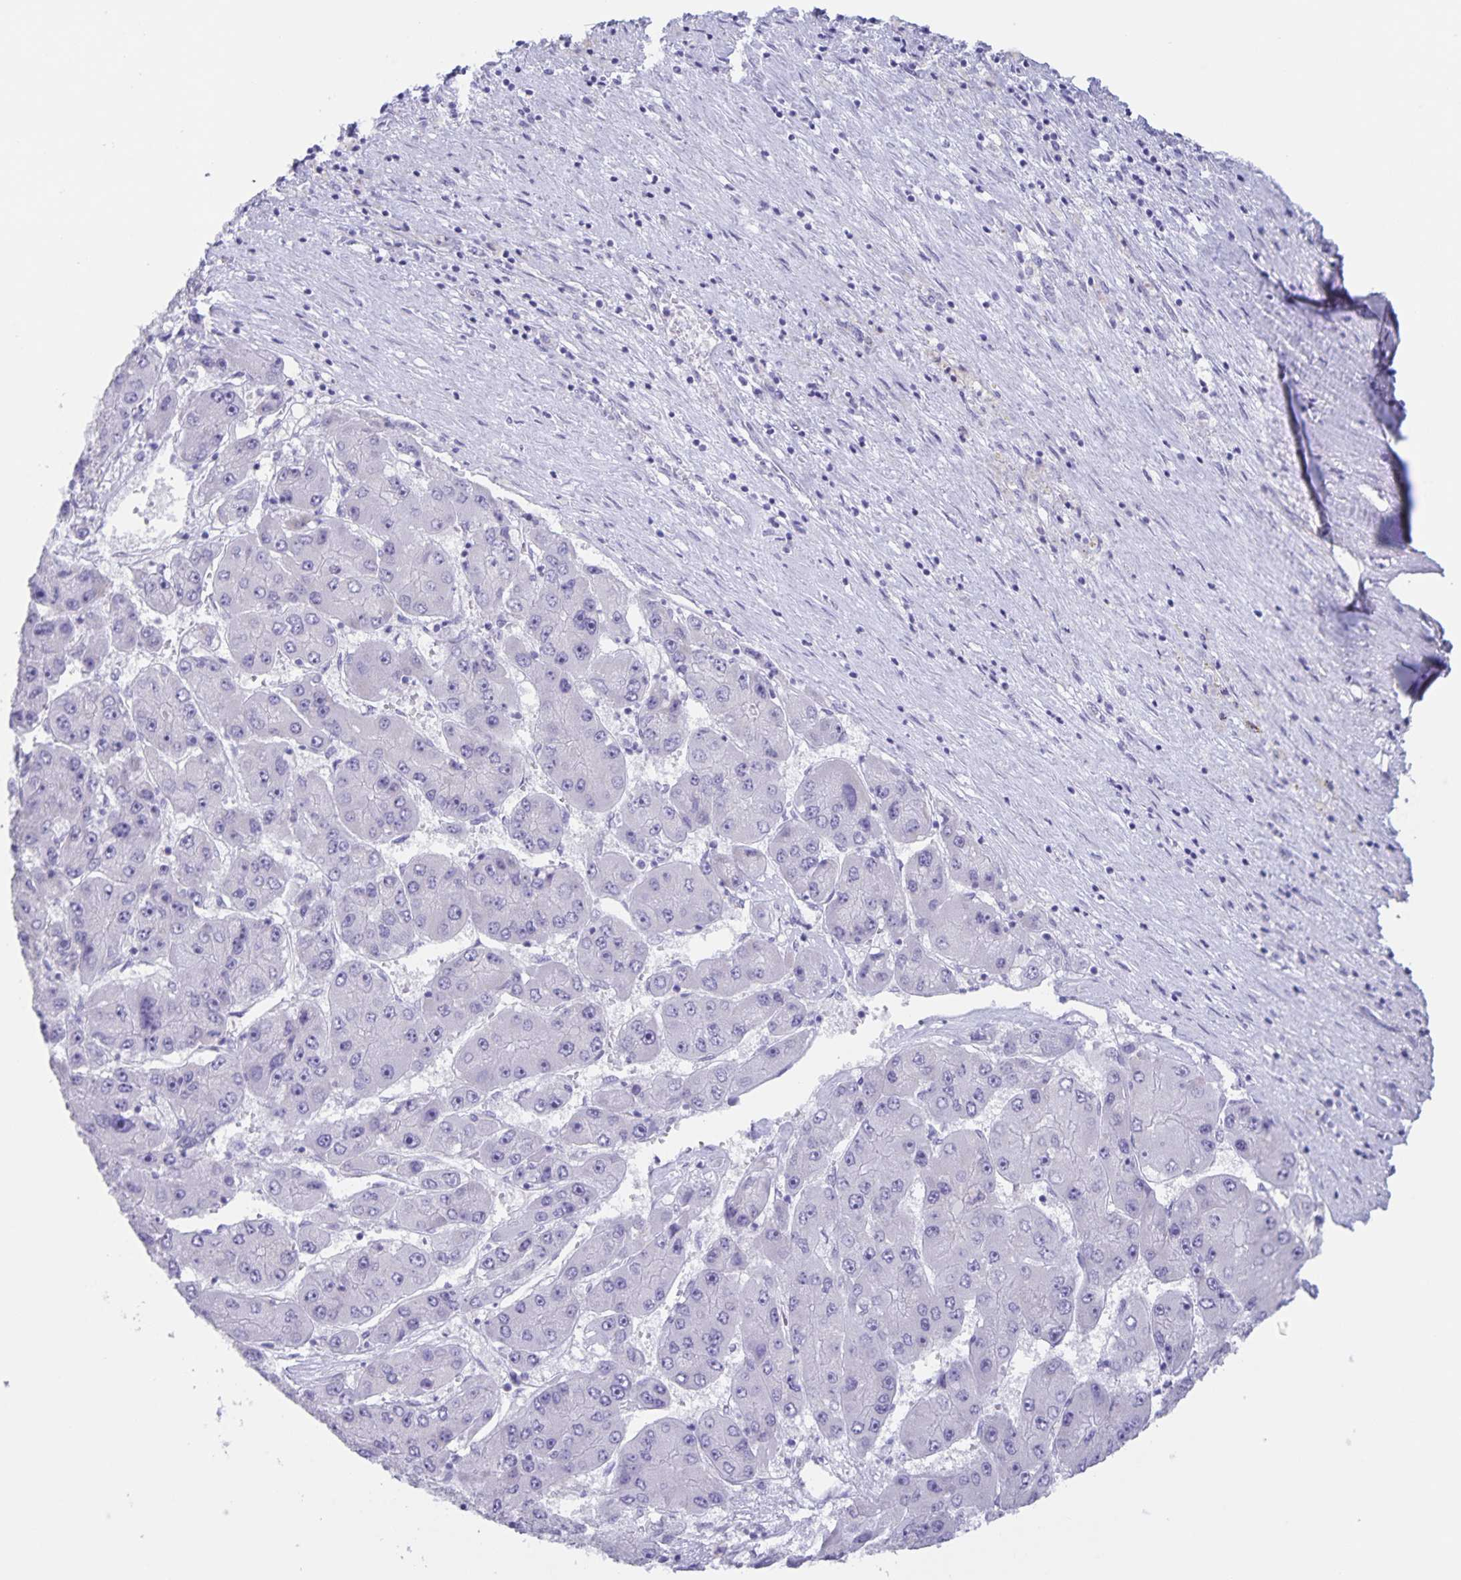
{"staining": {"intensity": "negative", "quantity": "none", "location": "none"}, "tissue": "liver cancer", "cell_type": "Tumor cells", "image_type": "cancer", "snomed": [{"axis": "morphology", "description": "Carcinoma, Hepatocellular, NOS"}, {"axis": "topography", "description": "Liver"}], "caption": "Immunohistochemistry image of liver cancer (hepatocellular carcinoma) stained for a protein (brown), which shows no expression in tumor cells. (Immunohistochemistry, brightfield microscopy, high magnification).", "gene": "AQP4", "patient": {"sex": "female", "age": 61}}